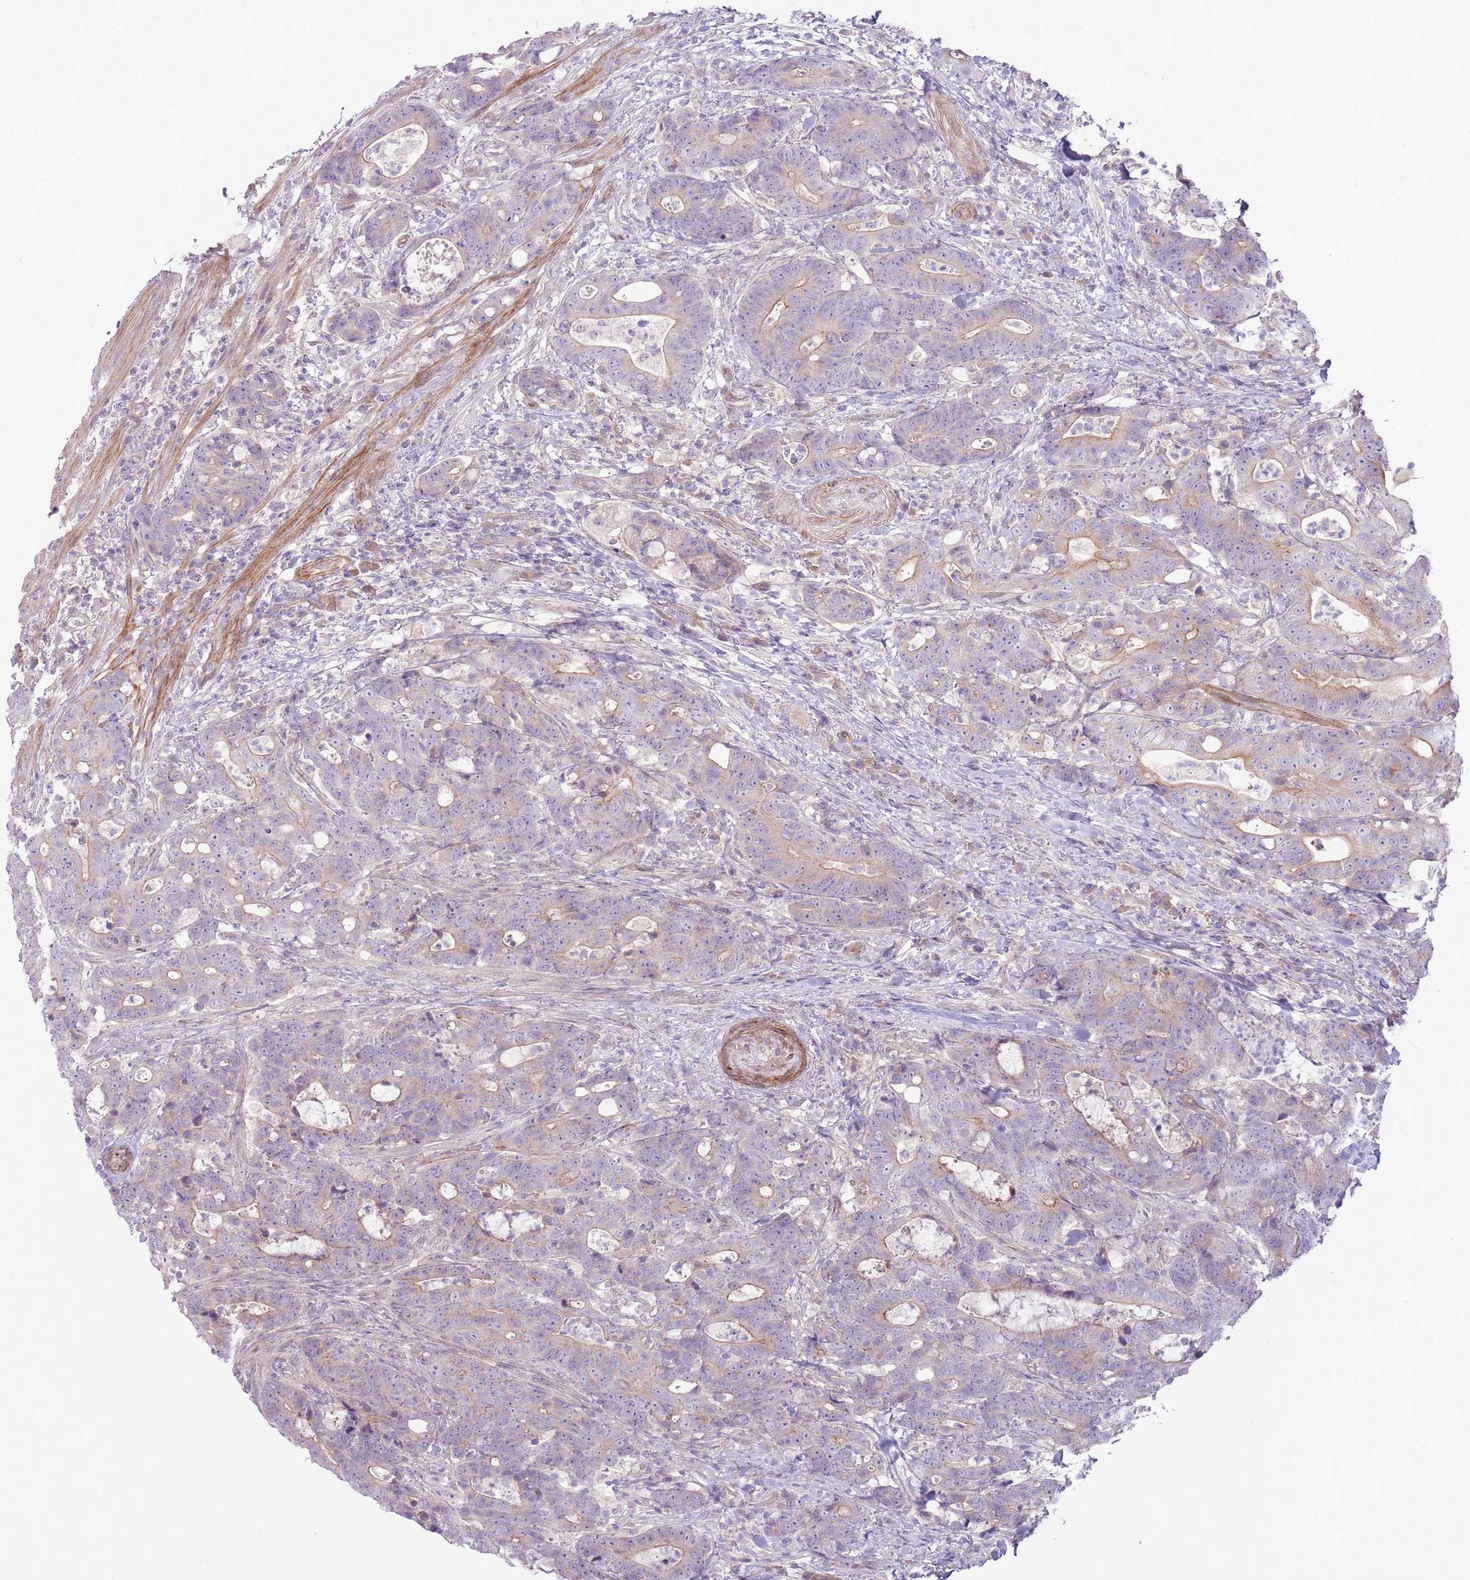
{"staining": {"intensity": "weak", "quantity": "25%-75%", "location": "cytoplasmic/membranous"}, "tissue": "colorectal cancer", "cell_type": "Tumor cells", "image_type": "cancer", "snomed": [{"axis": "morphology", "description": "Adenocarcinoma, NOS"}, {"axis": "topography", "description": "Colon"}], "caption": "Colorectal cancer stained with a brown dye demonstrates weak cytoplasmic/membranous positive expression in approximately 25%-75% of tumor cells.", "gene": "MRO", "patient": {"sex": "female", "age": 82}}